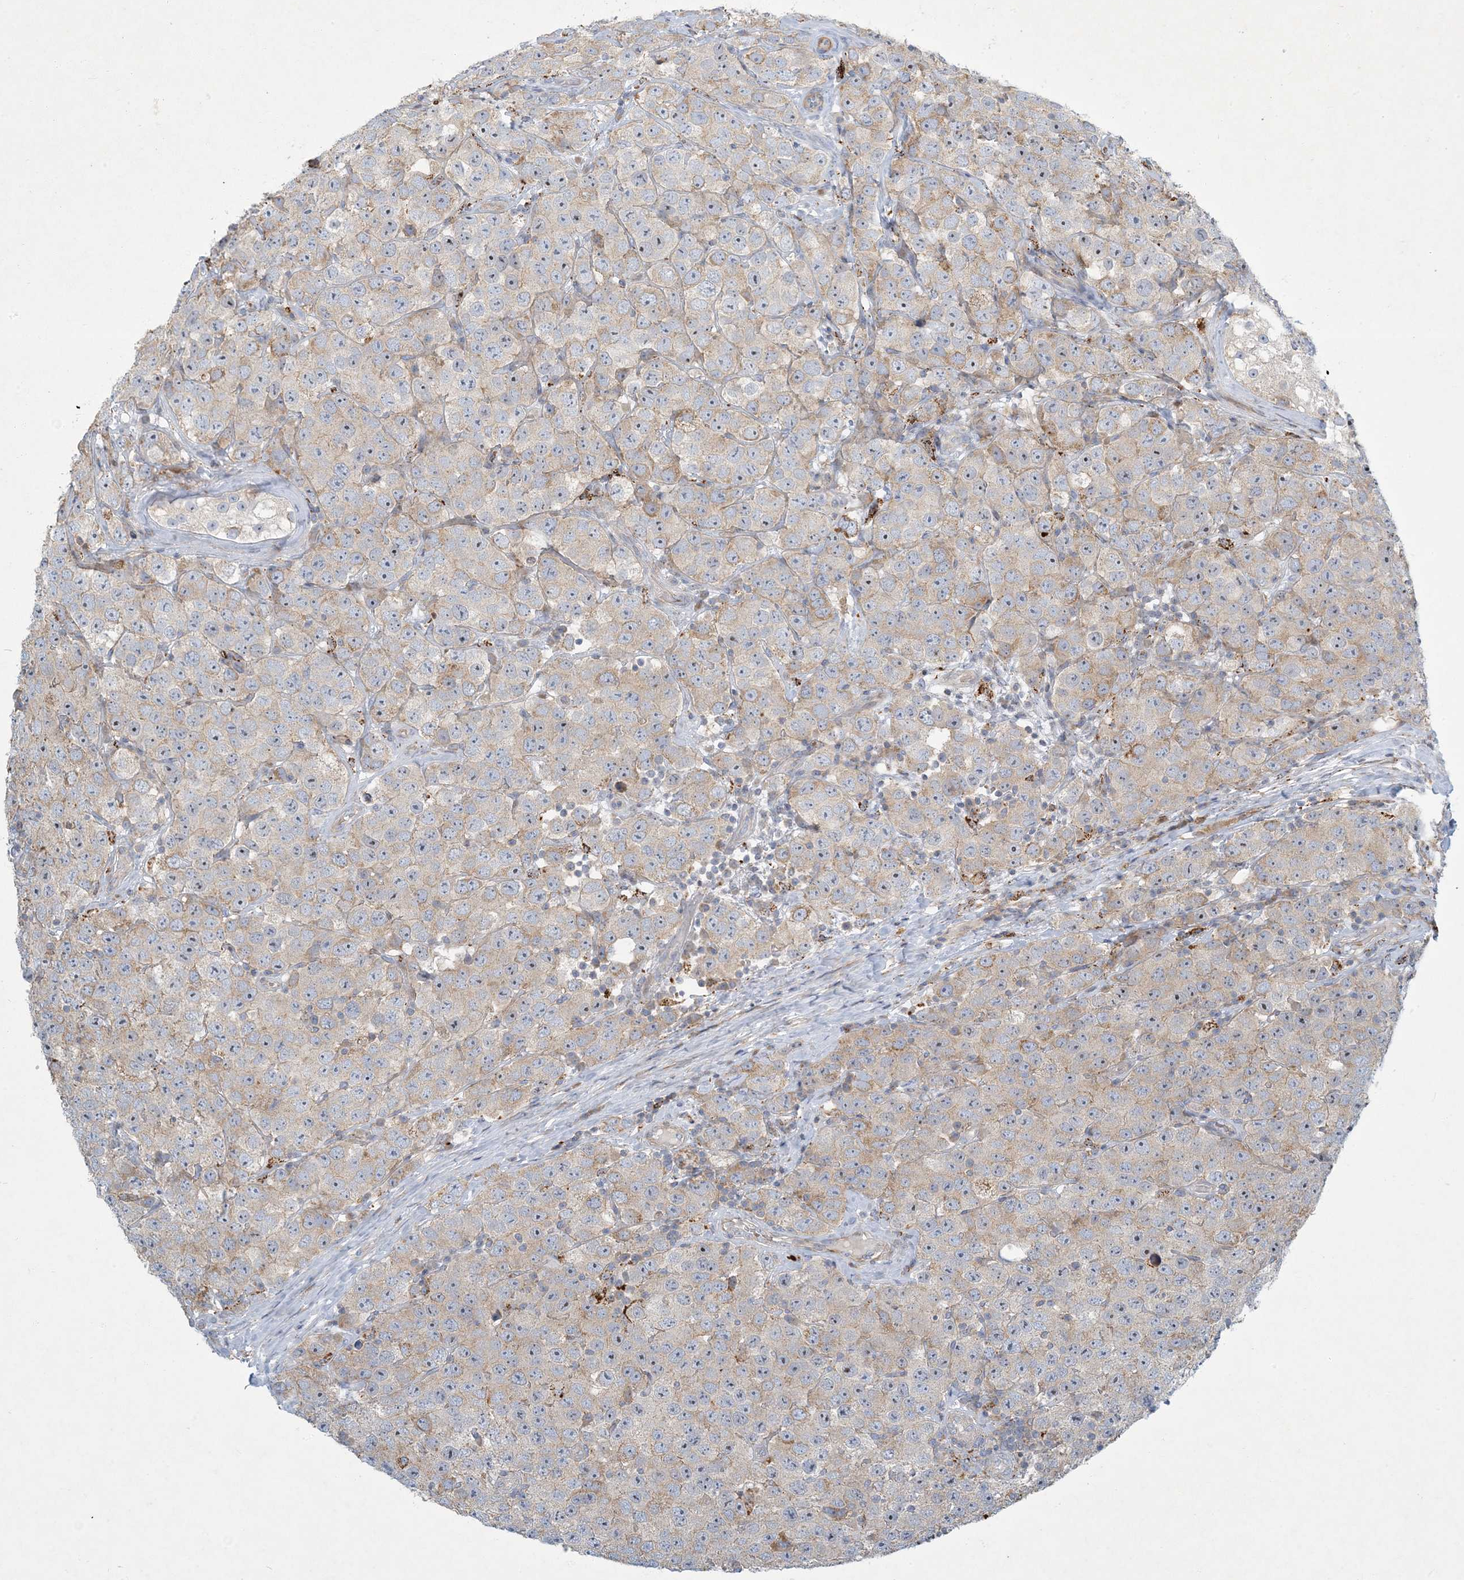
{"staining": {"intensity": "weak", "quantity": ">75%", "location": "cytoplasmic/membranous"}, "tissue": "testis cancer", "cell_type": "Tumor cells", "image_type": "cancer", "snomed": [{"axis": "morphology", "description": "Seminoma, NOS"}, {"axis": "topography", "description": "Testis"}], "caption": "Tumor cells exhibit low levels of weak cytoplasmic/membranous expression in about >75% of cells in human testis cancer (seminoma).", "gene": "LTN1", "patient": {"sex": "male", "age": 28}}